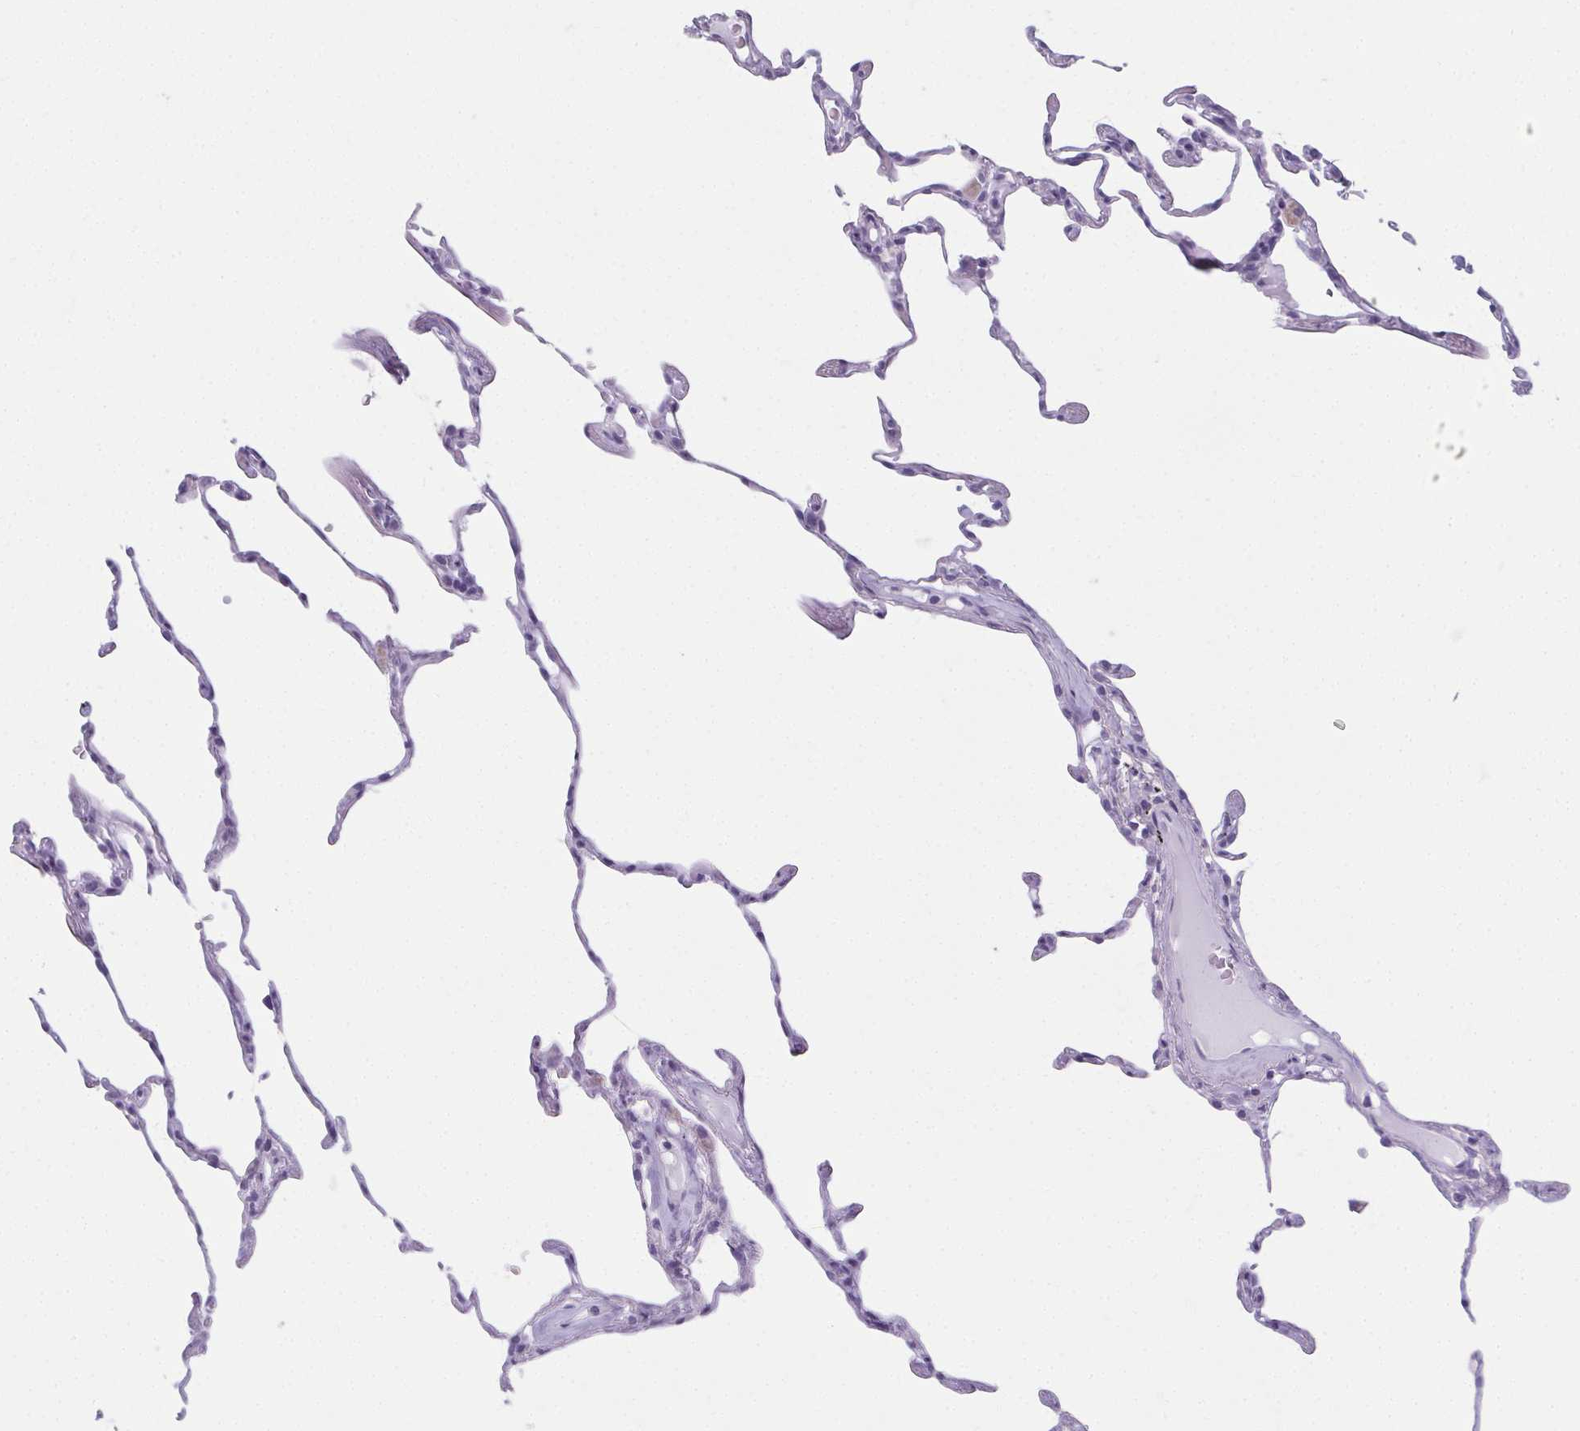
{"staining": {"intensity": "negative", "quantity": "none", "location": "none"}, "tissue": "lung", "cell_type": "Alveolar cells", "image_type": "normal", "snomed": [{"axis": "morphology", "description": "Normal tissue, NOS"}, {"axis": "topography", "description": "Lung"}], "caption": "DAB immunohistochemical staining of unremarkable human lung demonstrates no significant expression in alveolar cells.", "gene": "MOBP", "patient": {"sex": "female", "age": 57}}